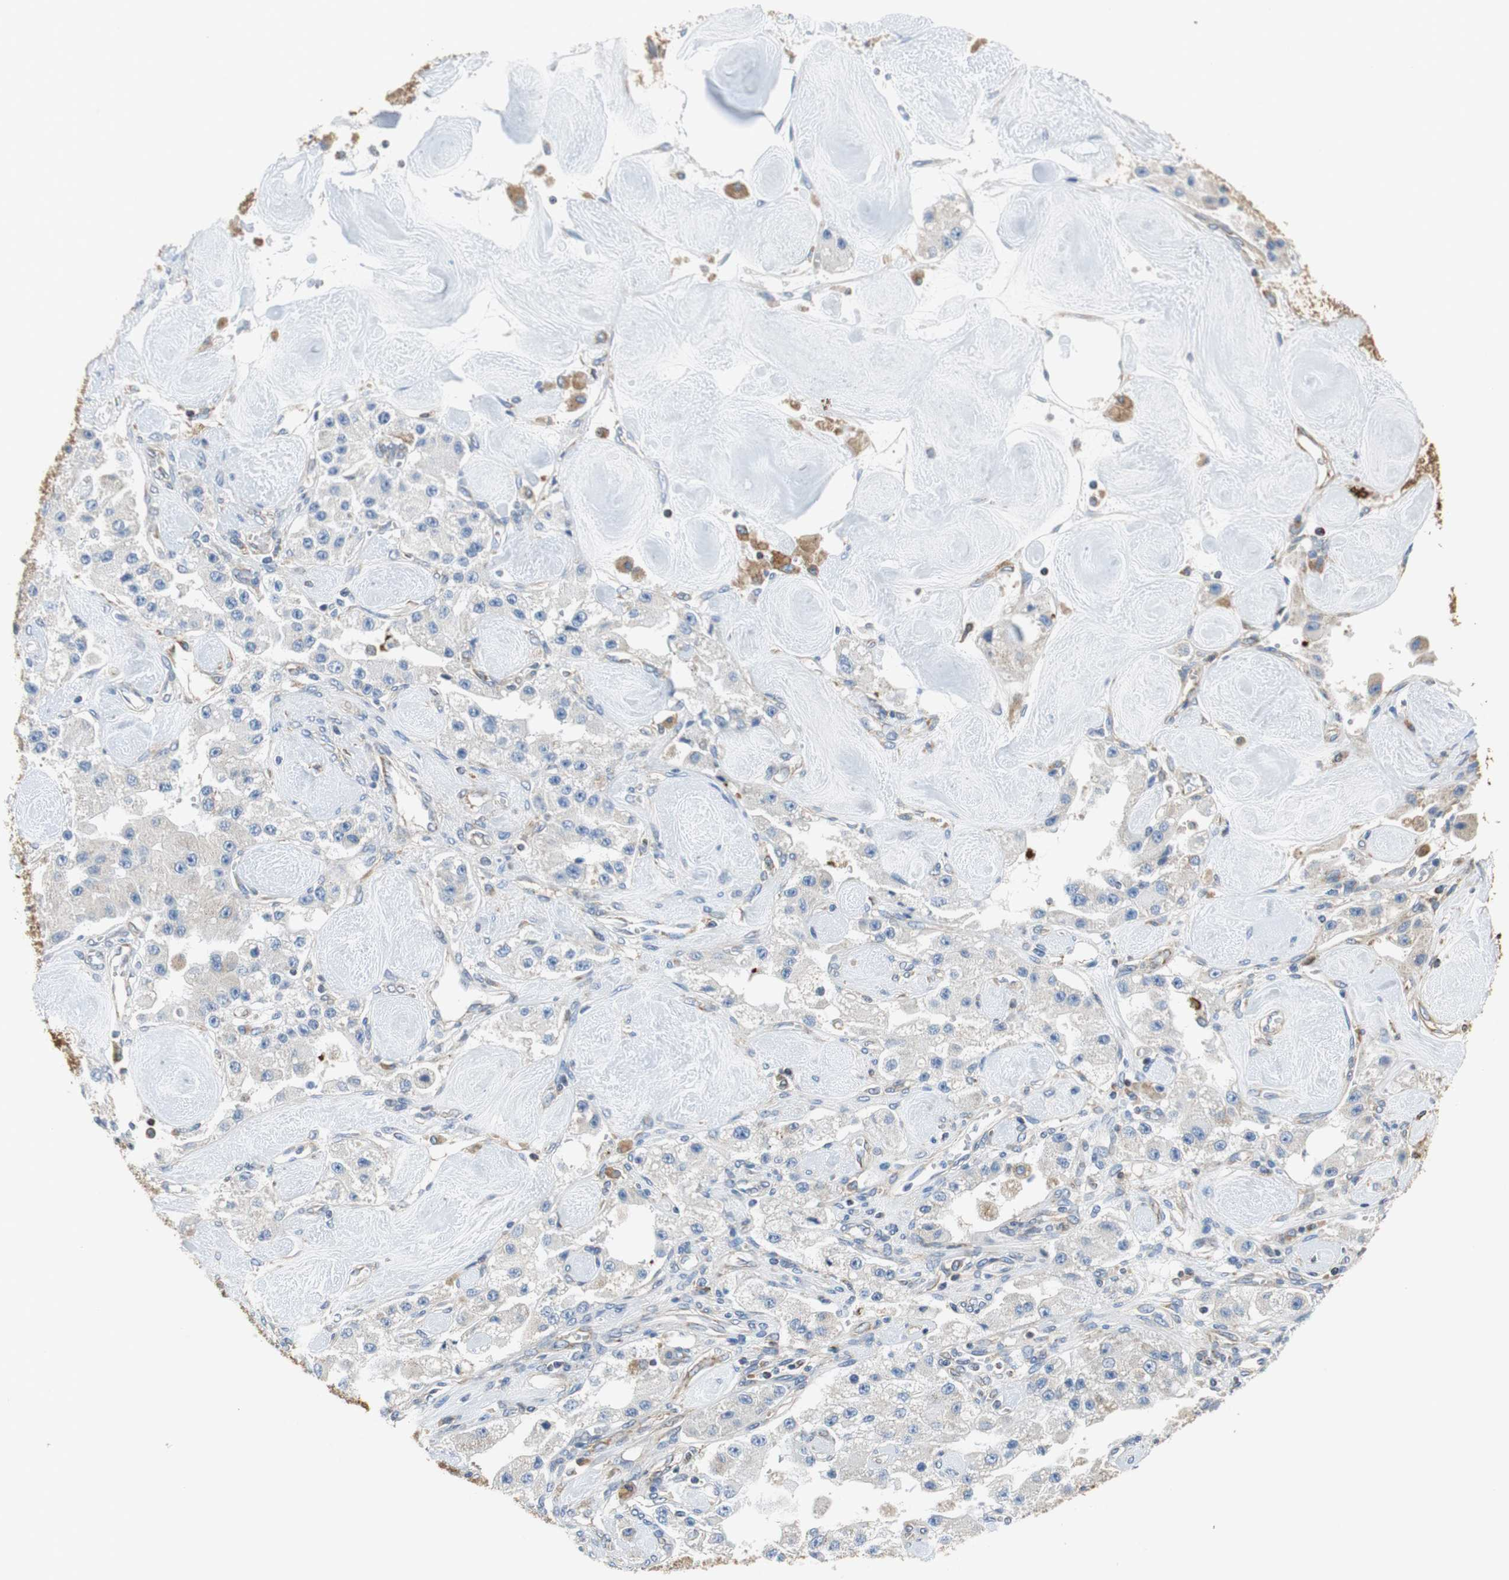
{"staining": {"intensity": "weak", "quantity": "<25%", "location": "cytoplasmic/membranous"}, "tissue": "carcinoid", "cell_type": "Tumor cells", "image_type": "cancer", "snomed": [{"axis": "morphology", "description": "Carcinoid, malignant, NOS"}, {"axis": "topography", "description": "Pancreas"}], "caption": "This micrograph is of carcinoid stained with IHC to label a protein in brown with the nuclei are counter-stained blue. There is no staining in tumor cells.", "gene": "GSTK1", "patient": {"sex": "male", "age": 41}}